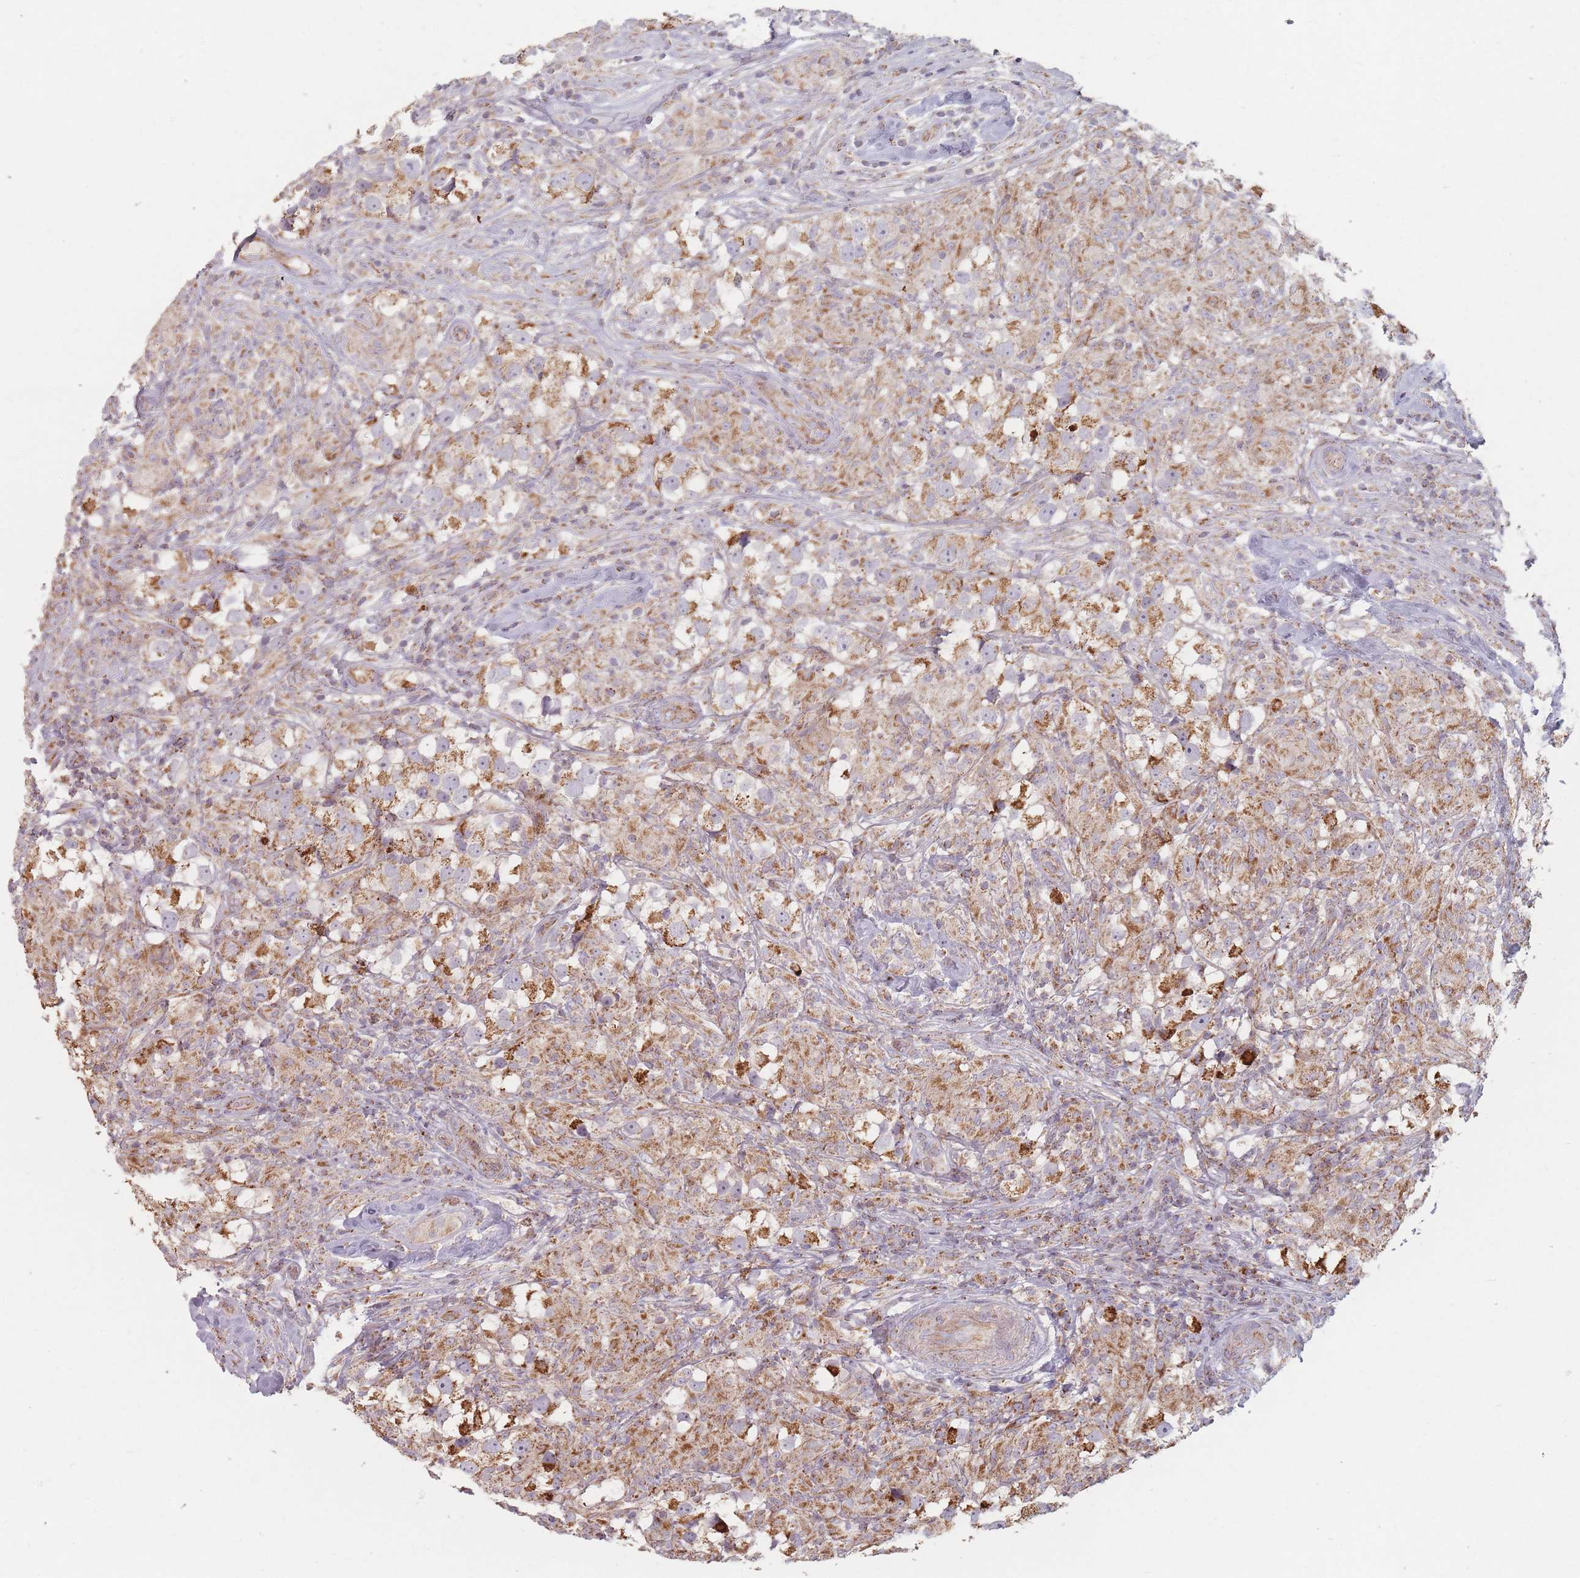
{"staining": {"intensity": "moderate", "quantity": ">75%", "location": "cytoplasmic/membranous"}, "tissue": "testis cancer", "cell_type": "Tumor cells", "image_type": "cancer", "snomed": [{"axis": "morphology", "description": "Seminoma, NOS"}, {"axis": "topography", "description": "Testis"}], "caption": "Moderate cytoplasmic/membranous positivity is seen in about >75% of tumor cells in testis cancer.", "gene": "ESRP2", "patient": {"sex": "male", "age": 46}}